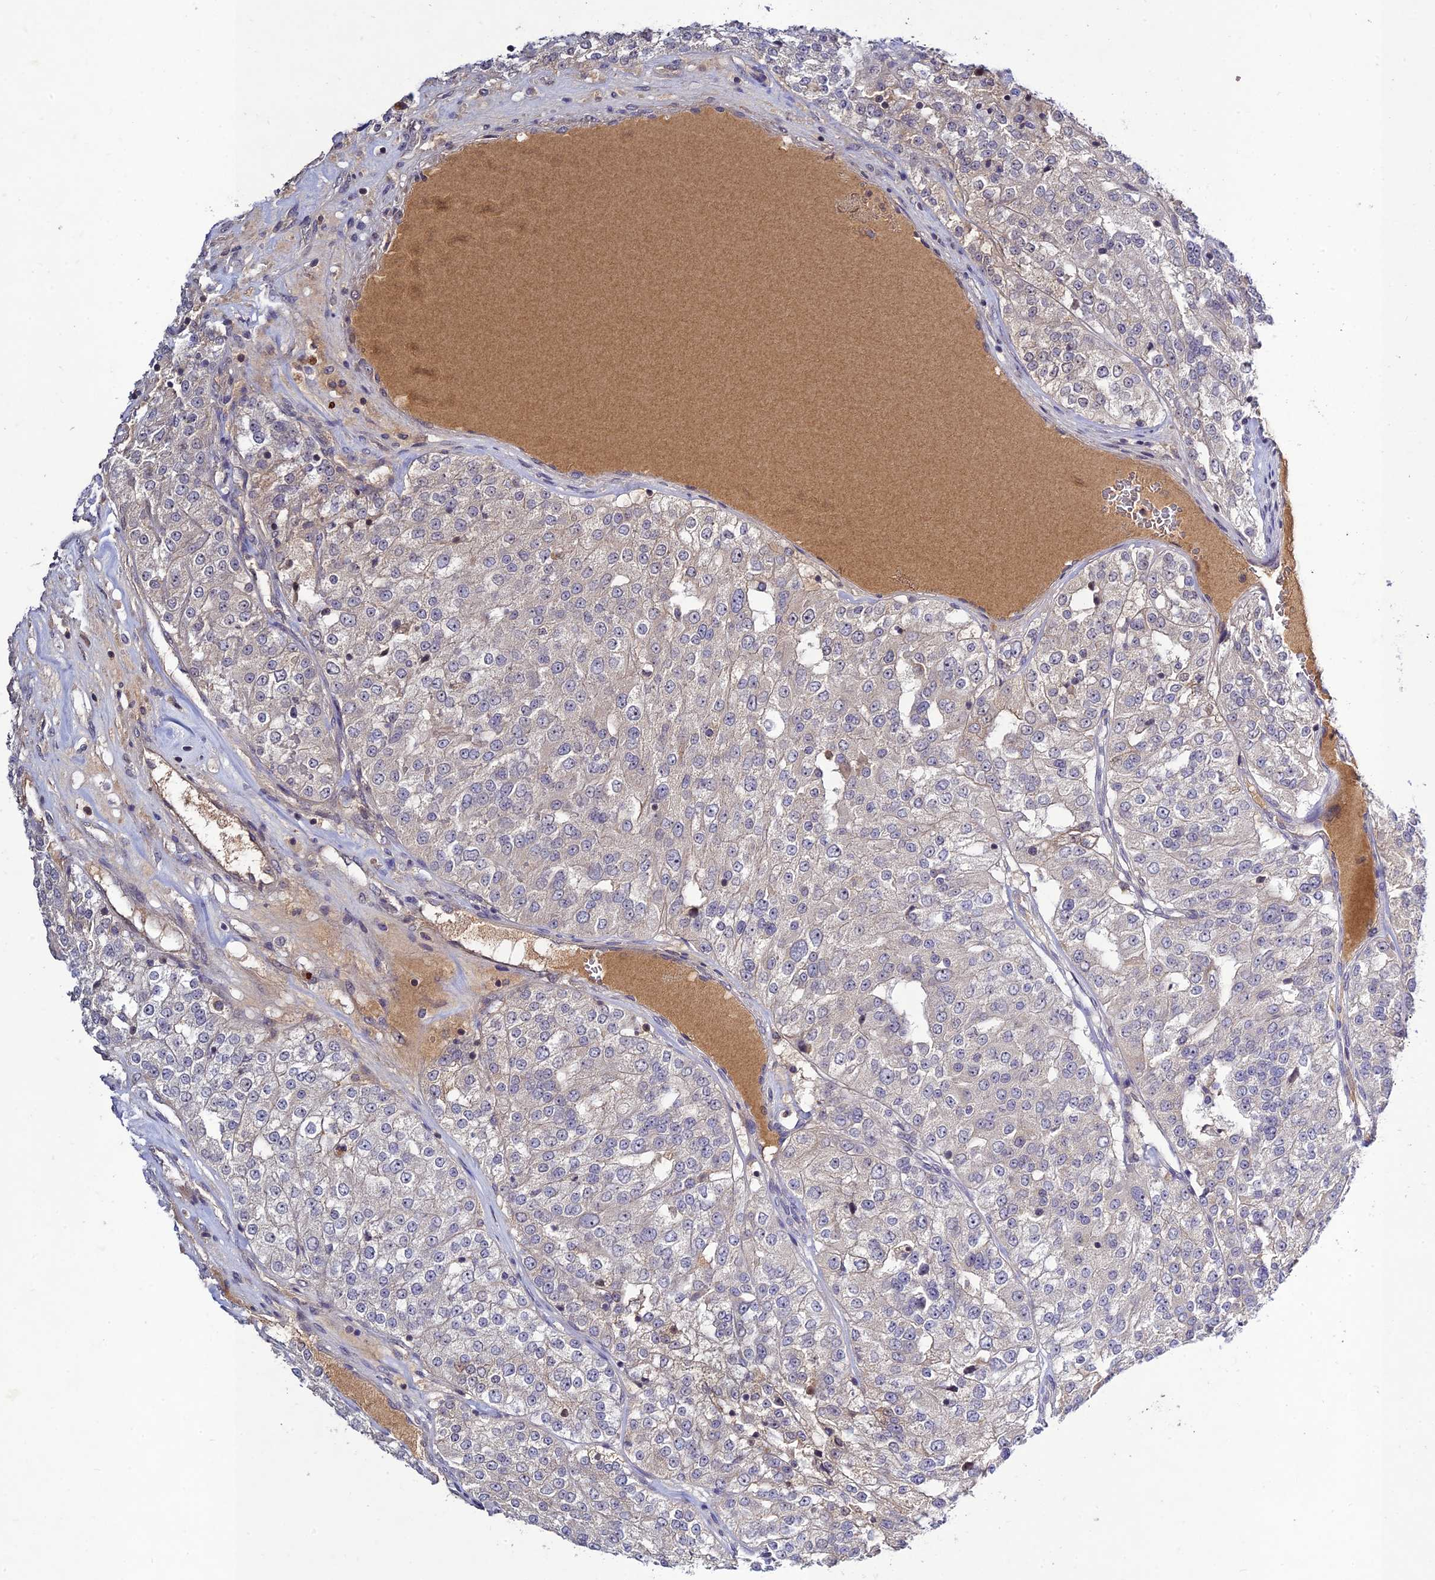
{"staining": {"intensity": "negative", "quantity": "none", "location": "none"}, "tissue": "renal cancer", "cell_type": "Tumor cells", "image_type": "cancer", "snomed": [{"axis": "morphology", "description": "Adenocarcinoma, NOS"}, {"axis": "topography", "description": "Kidney"}], "caption": "There is no significant positivity in tumor cells of renal adenocarcinoma.", "gene": "CHST5", "patient": {"sex": "female", "age": 63}}